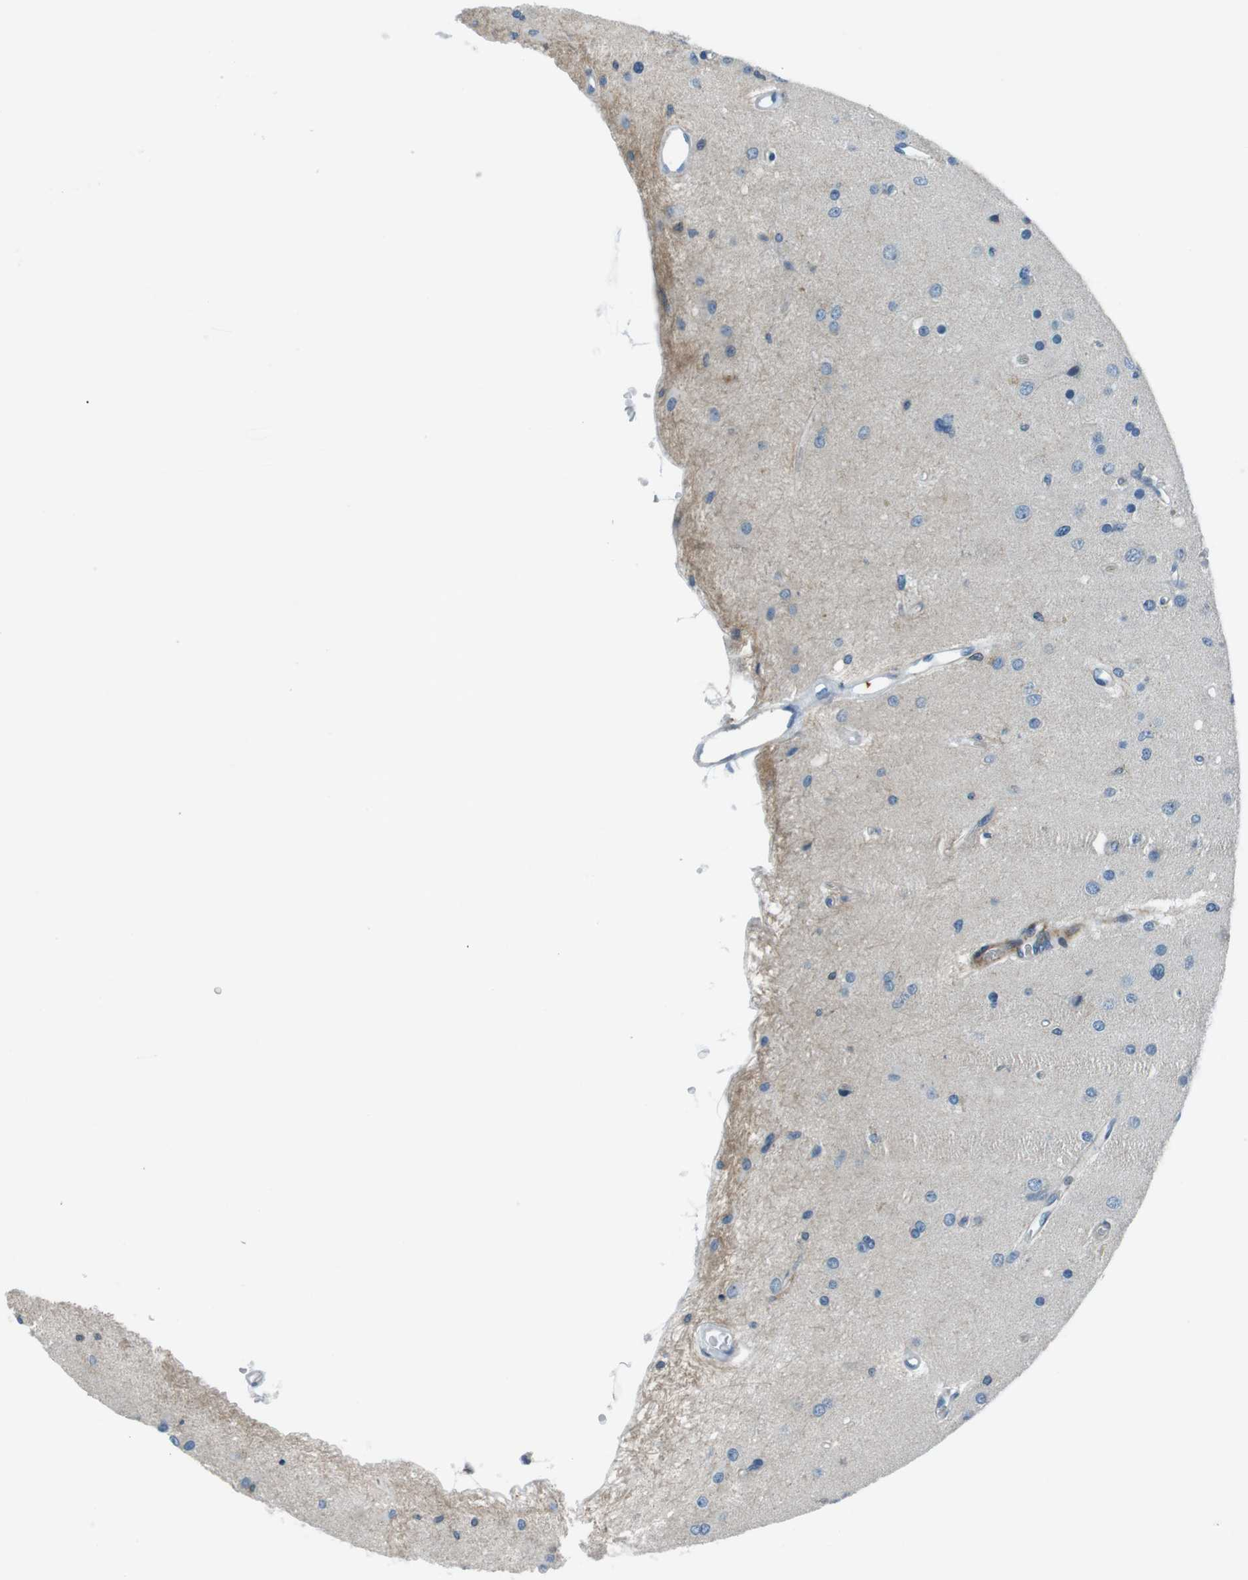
{"staining": {"intensity": "negative", "quantity": "none", "location": "none"}, "tissue": "glioma", "cell_type": "Tumor cells", "image_type": "cancer", "snomed": [{"axis": "morphology", "description": "Normal tissue, NOS"}, {"axis": "morphology", "description": "Glioma, malignant, High grade"}, {"axis": "topography", "description": "Cerebral cortex"}], "caption": "Immunohistochemical staining of malignant high-grade glioma exhibits no significant positivity in tumor cells. (IHC, brightfield microscopy, high magnification).", "gene": "ARVCF", "patient": {"sex": "male", "age": 77}}